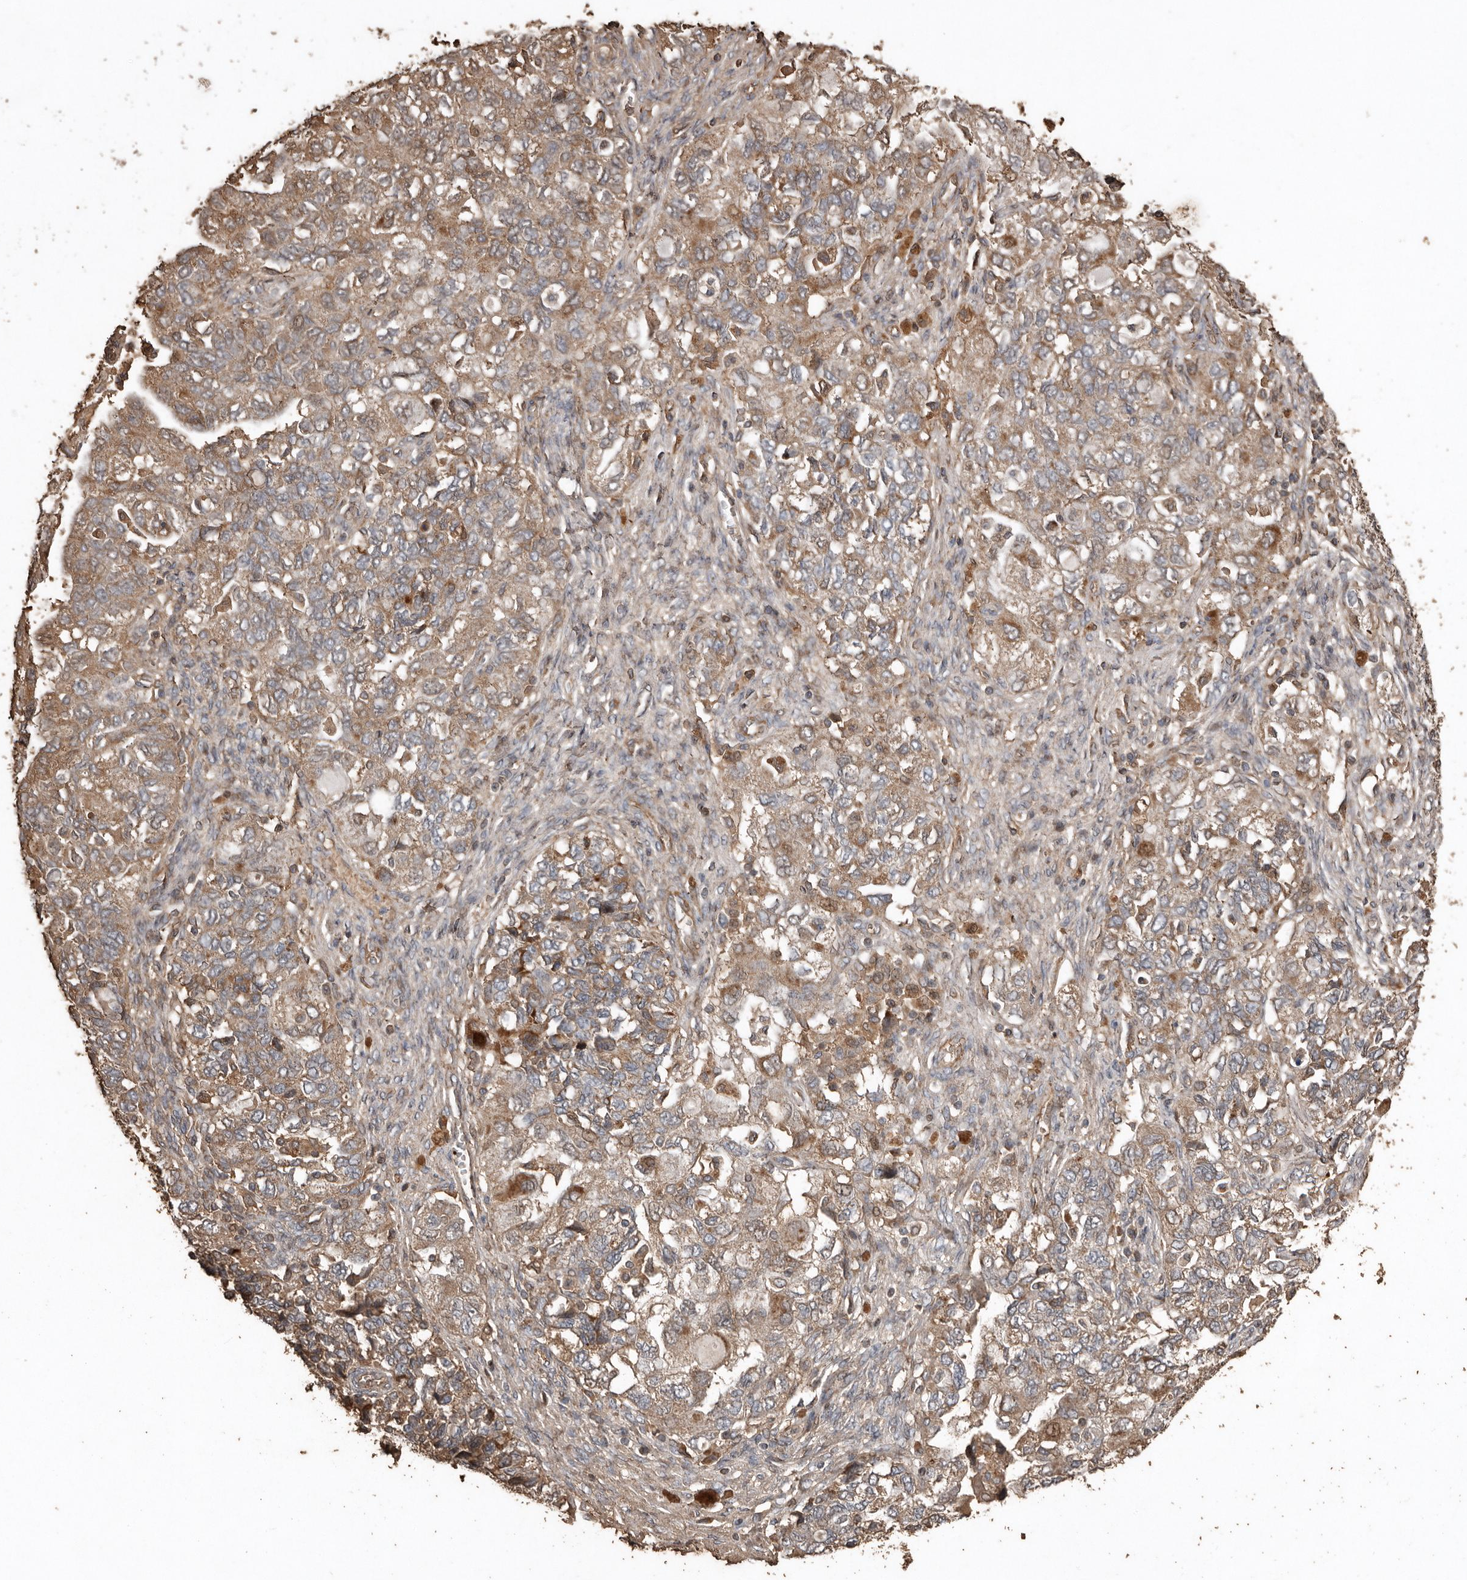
{"staining": {"intensity": "moderate", "quantity": ">75%", "location": "cytoplasmic/membranous"}, "tissue": "ovarian cancer", "cell_type": "Tumor cells", "image_type": "cancer", "snomed": [{"axis": "morphology", "description": "Carcinoma, NOS"}, {"axis": "morphology", "description": "Cystadenocarcinoma, serous, NOS"}, {"axis": "topography", "description": "Ovary"}], "caption": "The image displays staining of ovarian cancer (carcinoma), revealing moderate cytoplasmic/membranous protein expression (brown color) within tumor cells. Nuclei are stained in blue.", "gene": "RANBP17", "patient": {"sex": "female", "age": 69}}